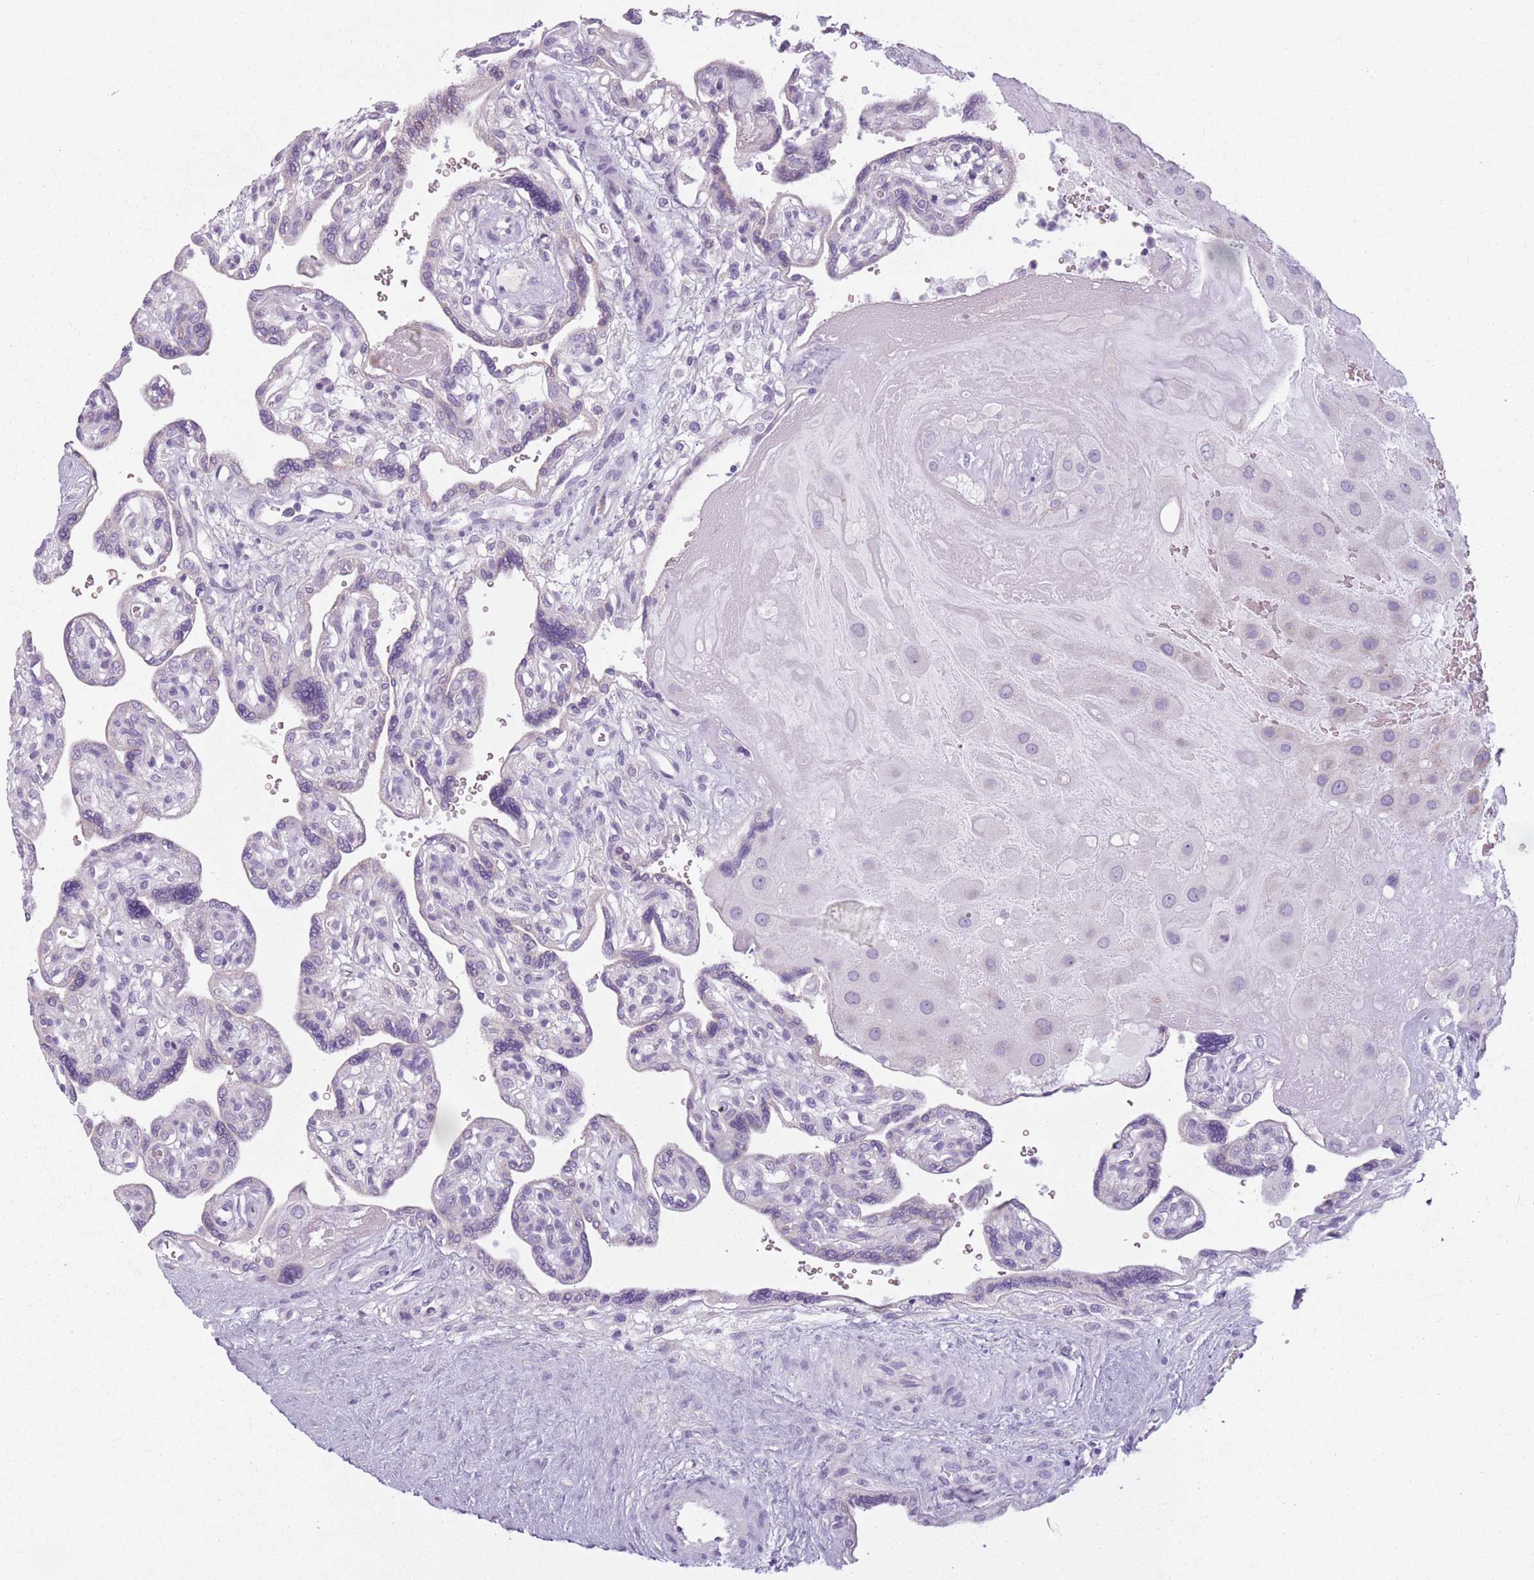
{"staining": {"intensity": "negative", "quantity": "none", "location": "none"}, "tissue": "placenta", "cell_type": "Decidual cells", "image_type": "normal", "snomed": [{"axis": "morphology", "description": "Normal tissue, NOS"}, {"axis": "topography", "description": "Placenta"}], "caption": "High magnification brightfield microscopy of normal placenta stained with DAB (brown) and counterstained with hematoxylin (blue): decidual cells show no significant positivity.", "gene": "MEGF8", "patient": {"sex": "female", "age": 39}}